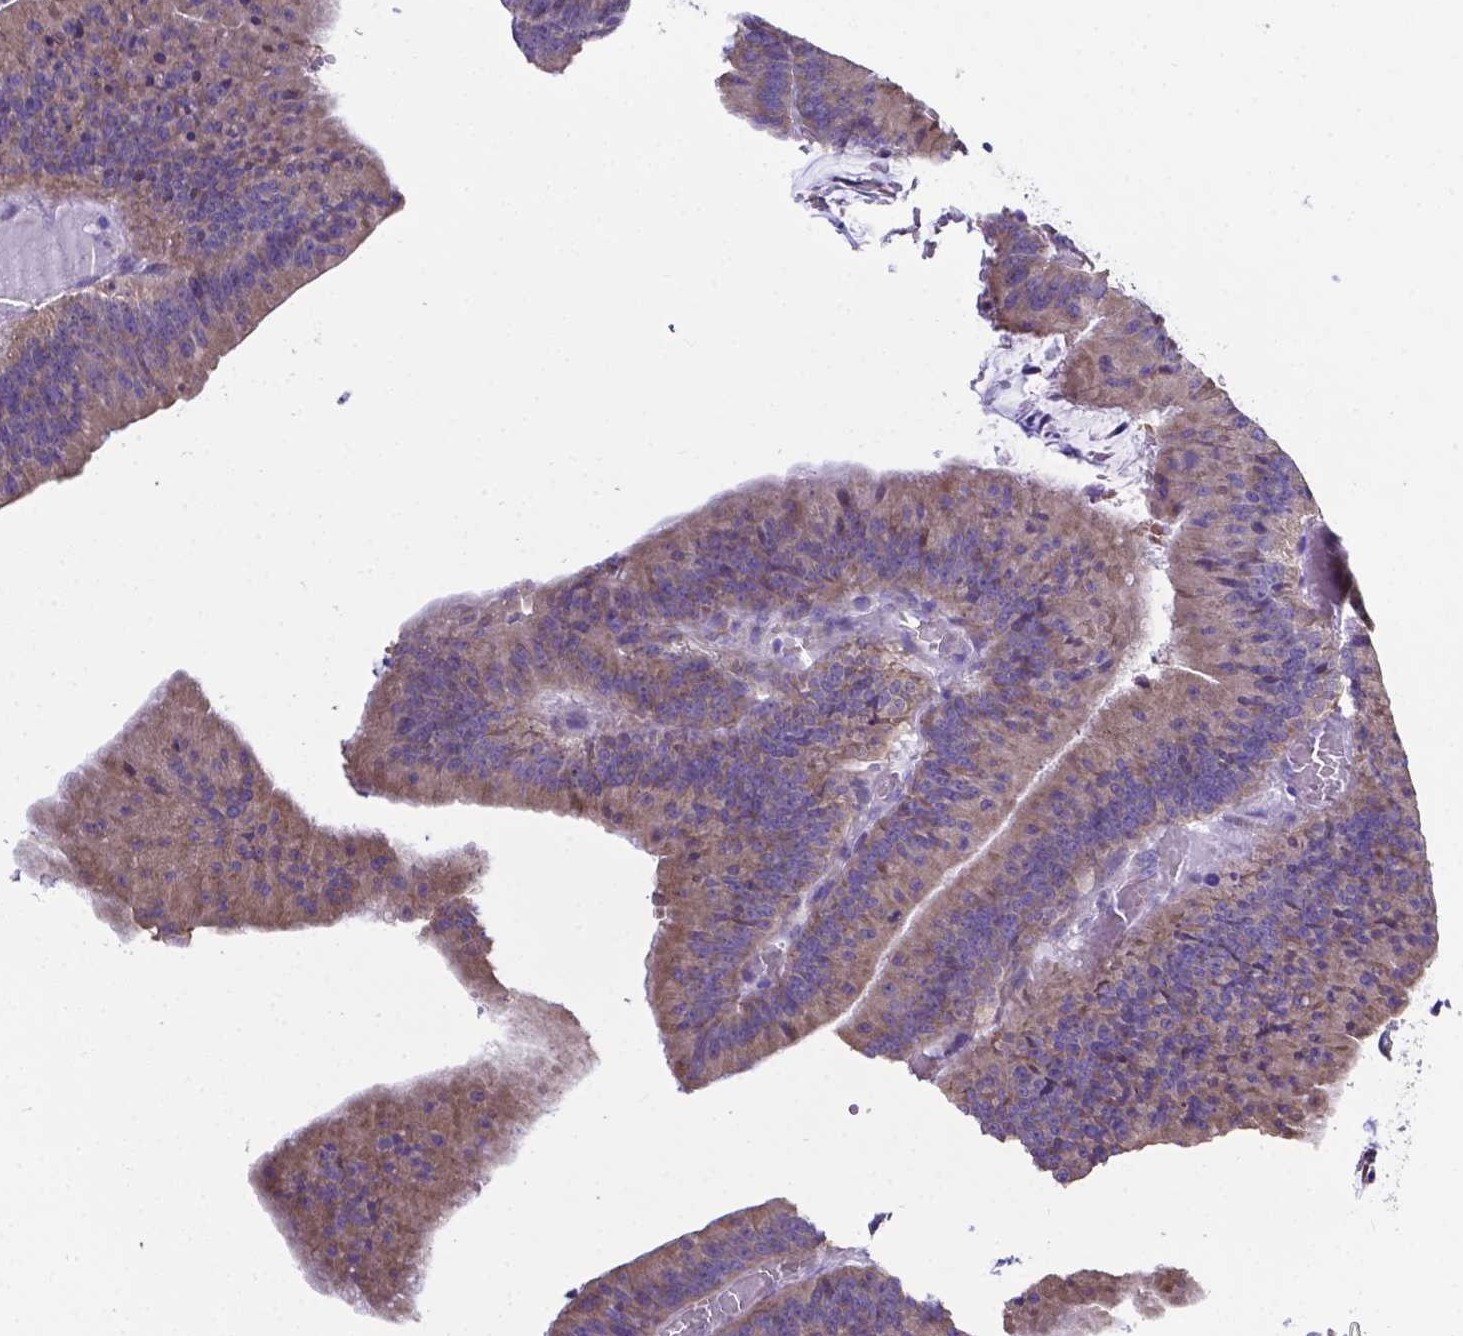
{"staining": {"intensity": "moderate", "quantity": ">75%", "location": "cytoplasmic/membranous"}, "tissue": "colorectal cancer", "cell_type": "Tumor cells", "image_type": "cancer", "snomed": [{"axis": "morphology", "description": "Adenocarcinoma, NOS"}, {"axis": "topography", "description": "Colon"}], "caption": "Colorectal adenocarcinoma was stained to show a protein in brown. There is medium levels of moderate cytoplasmic/membranous positivity in approximately >75% of tumor cells. The staining was performed using DAB (3,3'-diaminobenzidine), with brown indicating positive protein expression. Nuclei are stained blue with hematoxylin.", "gene": "RPL6", "patient": {"sex": "female", "age": 78}}